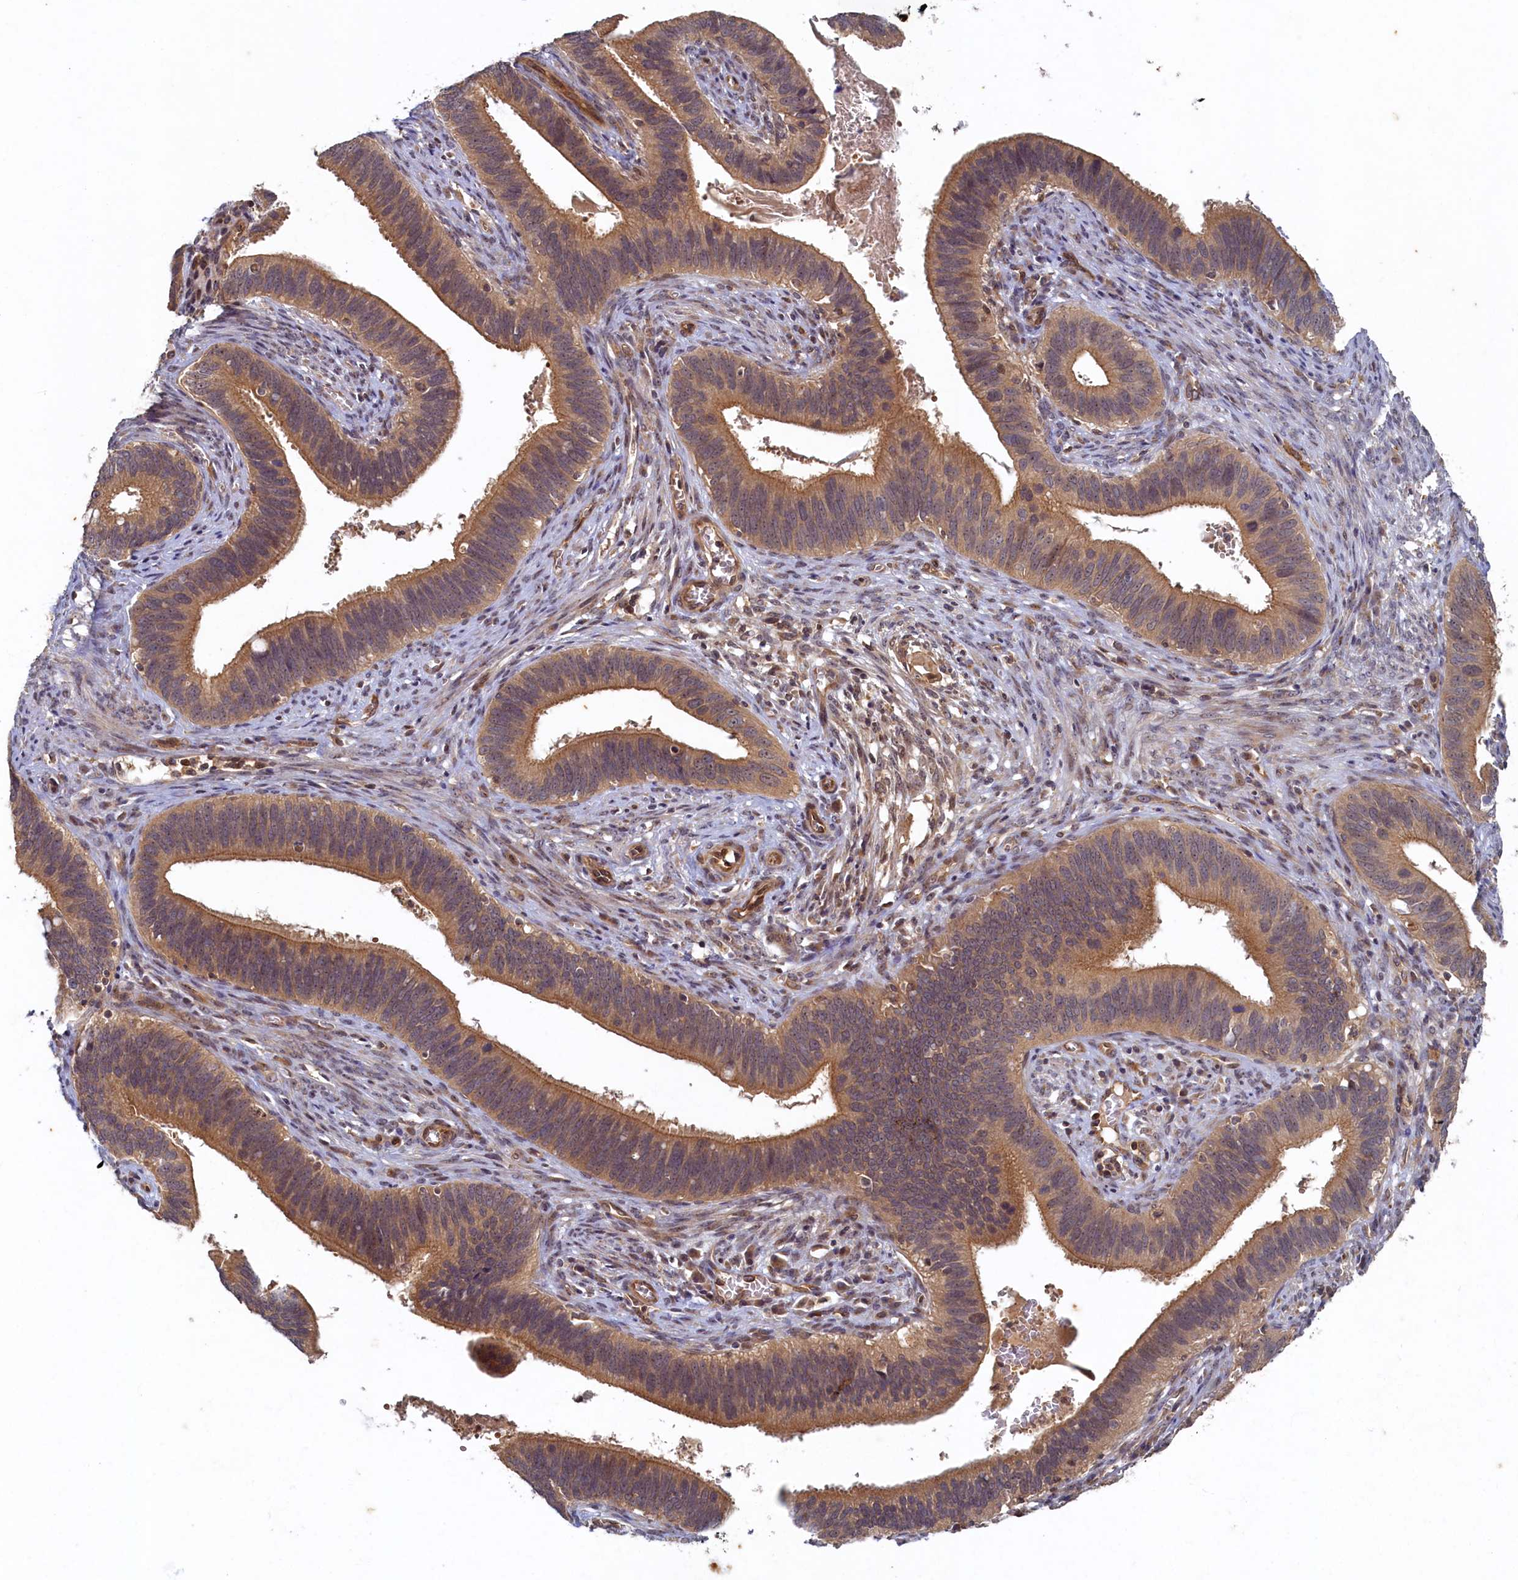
{"staining": {"intensity": "moderate", "quantity": ">75%", "location": "cytoplasmic/membranous"}, "tissue": "cervical cancer", "cell_type": "Tumor cells", "image_type": "cancer", "snomed": [{"axis": "morphology", "description": "Adenocarcinoma, NOS"}, {"axis": "topography", "description": "Cervix"}], "caption": "Cervical cancer (adenocarcinoma) stained for a protein (brown) exhibits moderate cytoplasmic/membranous positive positivity in about >75% of tumor cells.", "gene": "CEP20", "patient": {"sex": "female", "age": 42}}